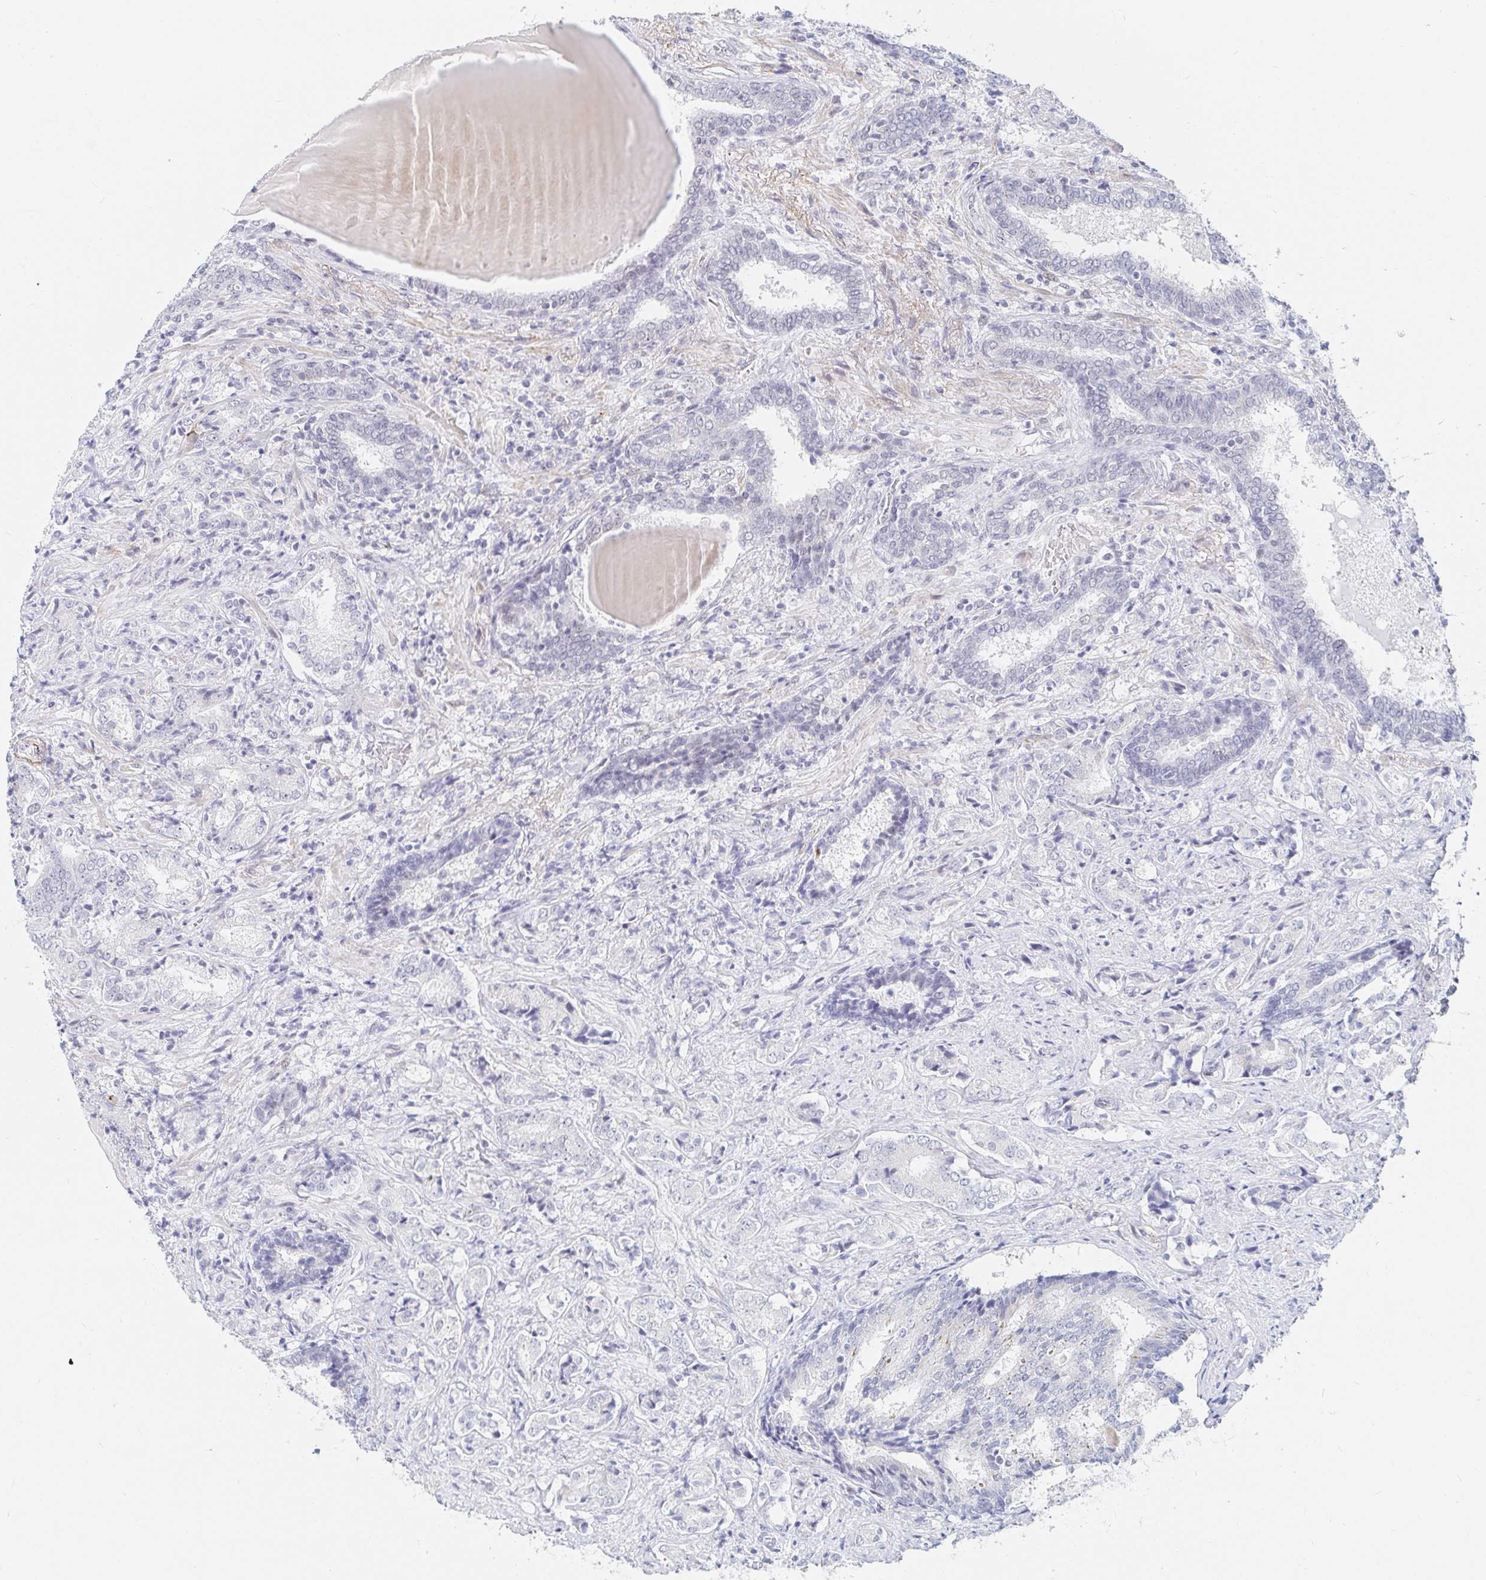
{"staining": {"intensity": "negative", "quantity": "none", "location": "none"}, "tissue": "prostate cancer", "cell_type": "Tumor cells", "image_type": "cancer", "snomed": [{"axis": "morphology", "description": "Adenocarcinoma, High grade"}, {"axis": "topography", "description": "Prostate"}], "caption": "Micrograph shows no significant protein expression in tumor cells of adenocarcinoma (high-grade) (prostate).", "gene": "COL28A1", "patient": {"sex": "male", "age": 62}}